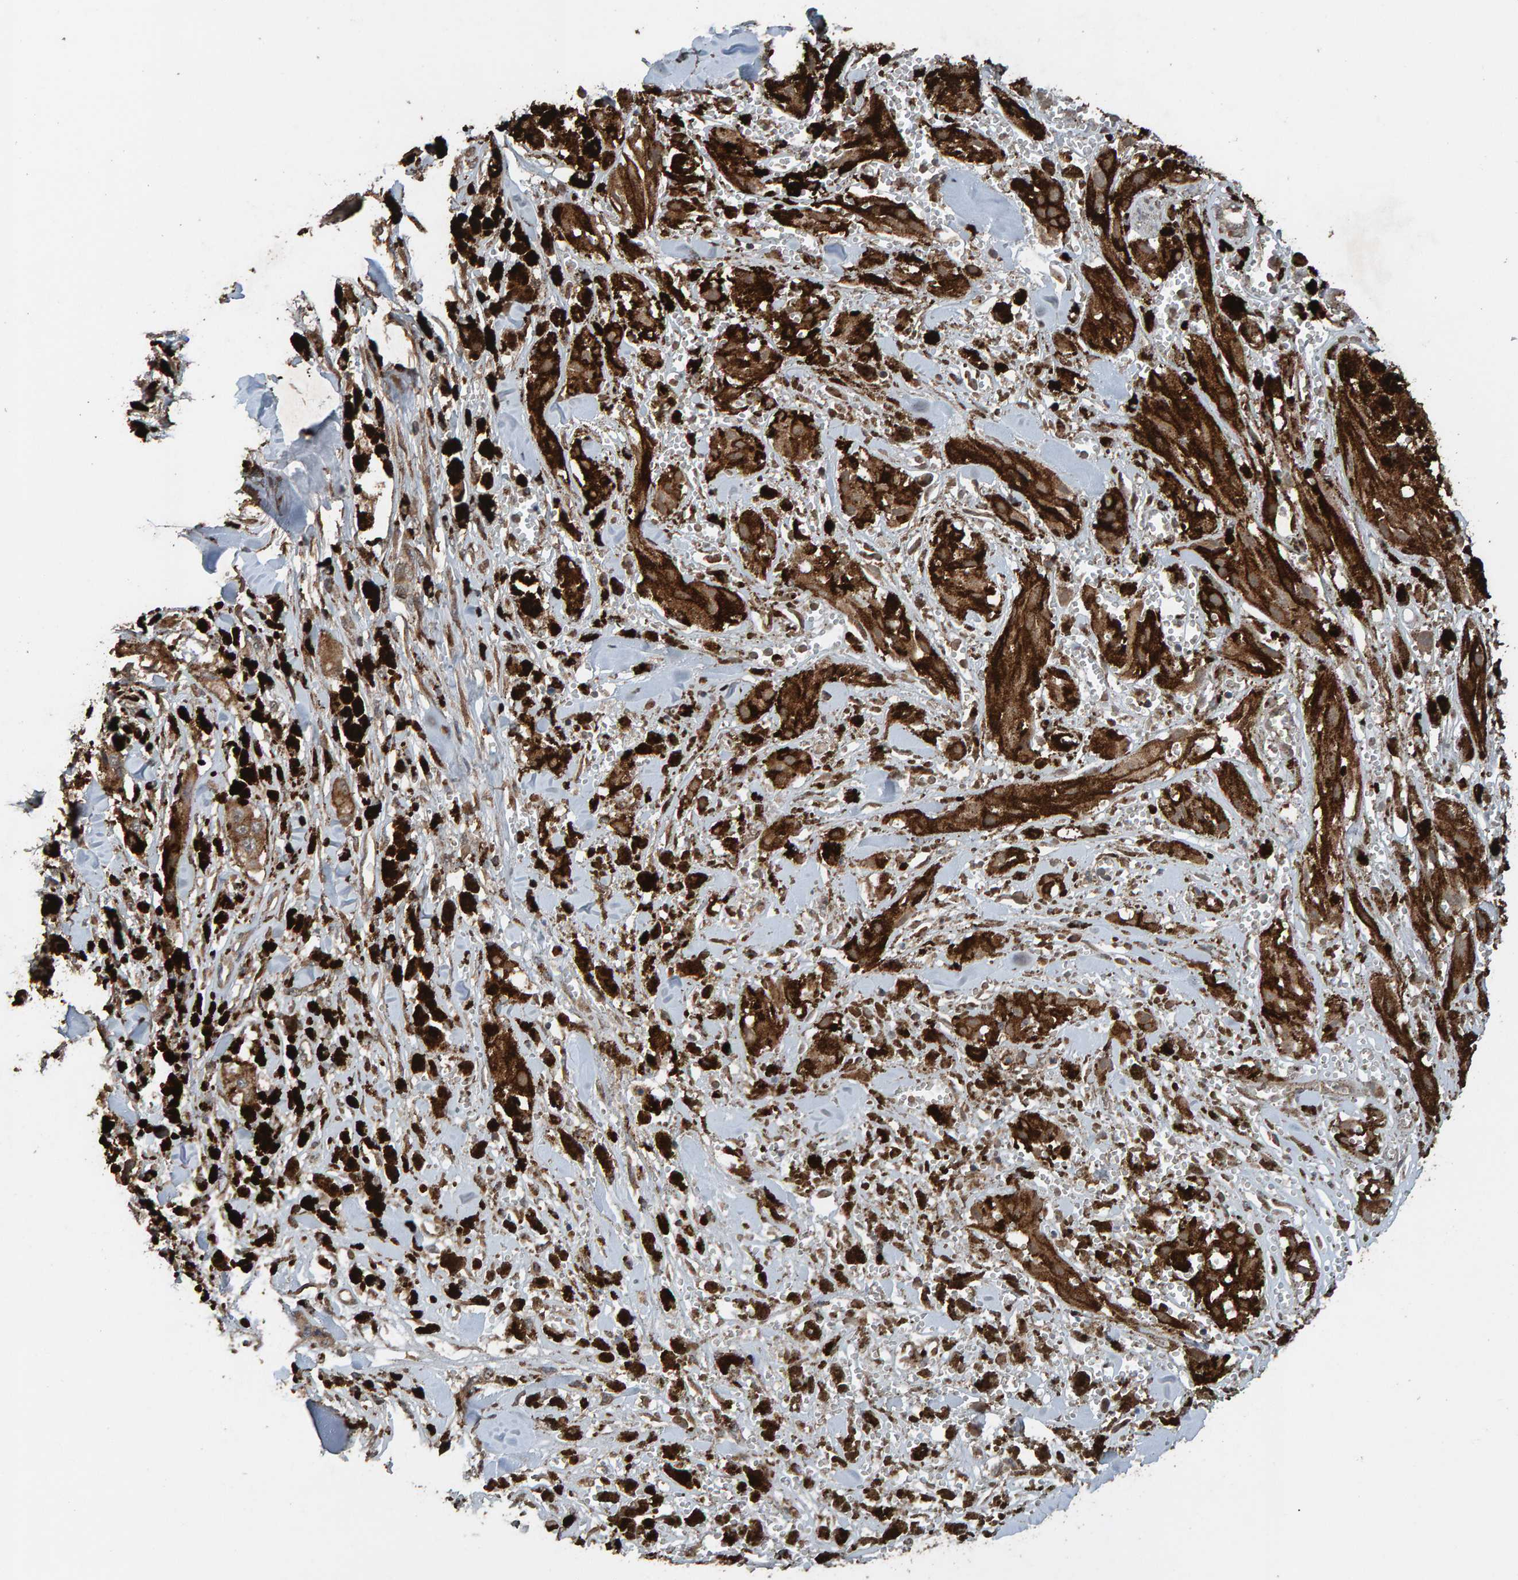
{"staining": {"intensity": "moderate", "quantity": ">75%", "location": "cytoplasmic/membranous"}, "tissue": "melanoma", "cell_type": "Tumor cells", "image_type": "cancer", "snomed": [{"axis": "morphology", "description": "Malignant melanoma, NOS"}, {"axis": "topography", "description": "Skin"}], "caption": "A photomicrograph of malignant melanoma stained for a protein reveals moderate cytoplasmic/membranous brown staining in tumor cells.", "gene": "DUS1L", "patient": {"sex": "male", "age": 88}}